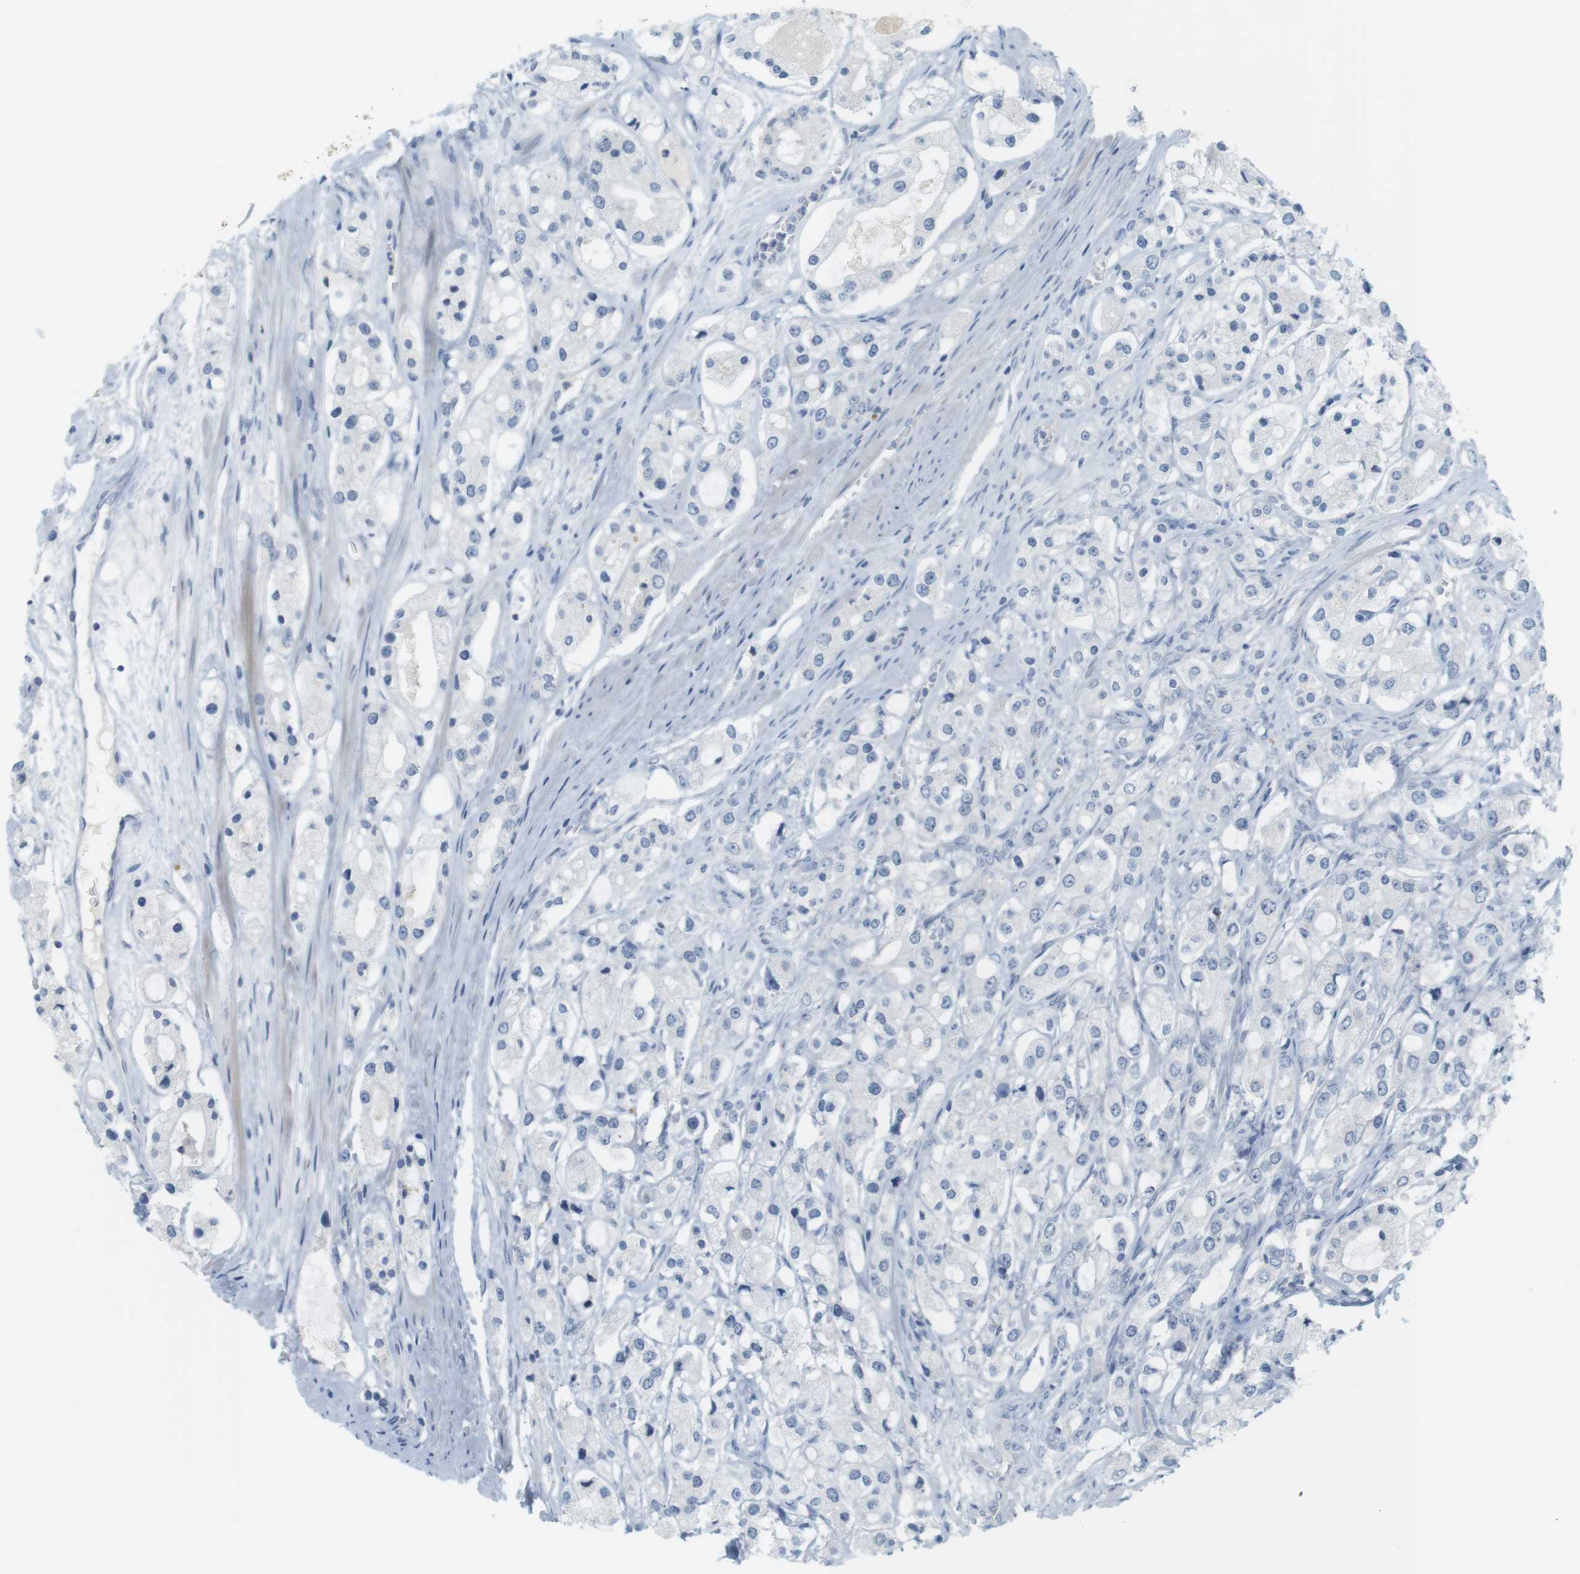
{"staining": {"intensity": "negative", "quantity": "none", "location": "none"}, "tissue": "prostate cancer", "cell_type": "Tumor cells", "image_type": "cancer", "snomed": [{"axis": "morphology", "description": "Adenocarcinoma, High grade"}, {"axis": "topography", "description": "Prostate"}], "caption": "An immunohistochemistry photomicrograph of high-grade adenocarcinoma (prostate) is shown. There is no staining in tumor cells of high-grade adenocarcinoma (prostate).", "gene": "CREB3L2", "patient": {"sex": "male", "age": 65}}